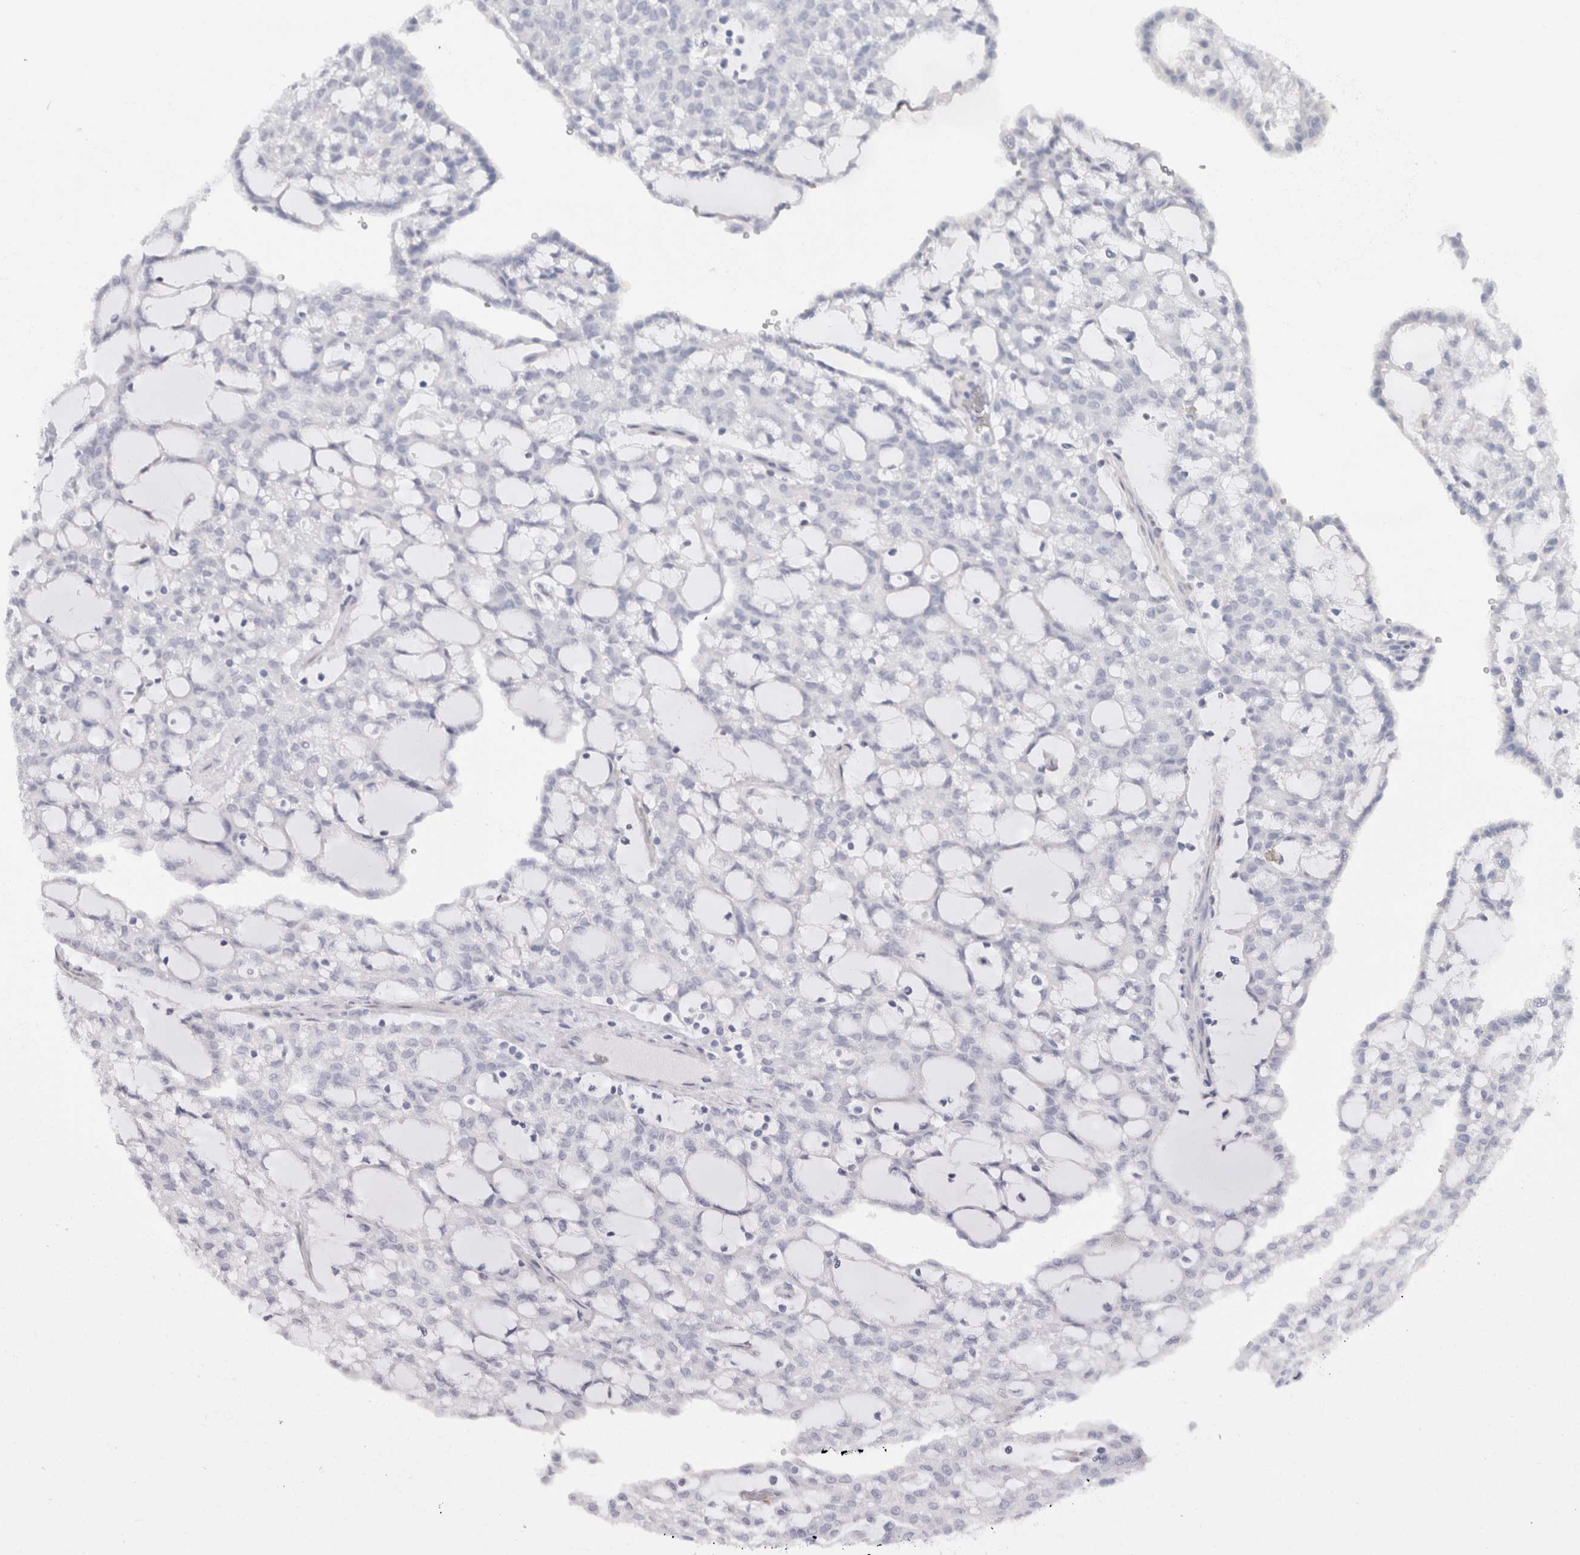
{"staining": {"intensity": "negative", "quantity": "none", "location": "none"}, "tissue": "renal cancer", "cell_type": "Tumor cells", "image_type": "cancer", "snomed": [{"axis": "morphology", "description": "Adenocarcinoma, NOS"}, {"axis": "topography", "description": "Kidney"}], "caption": "The IHC micrograph has no significant staining in tumor cells of renal cancer tissue.", "gene": "C9orf50", "patient": {"sex": "male", "age": 63}}